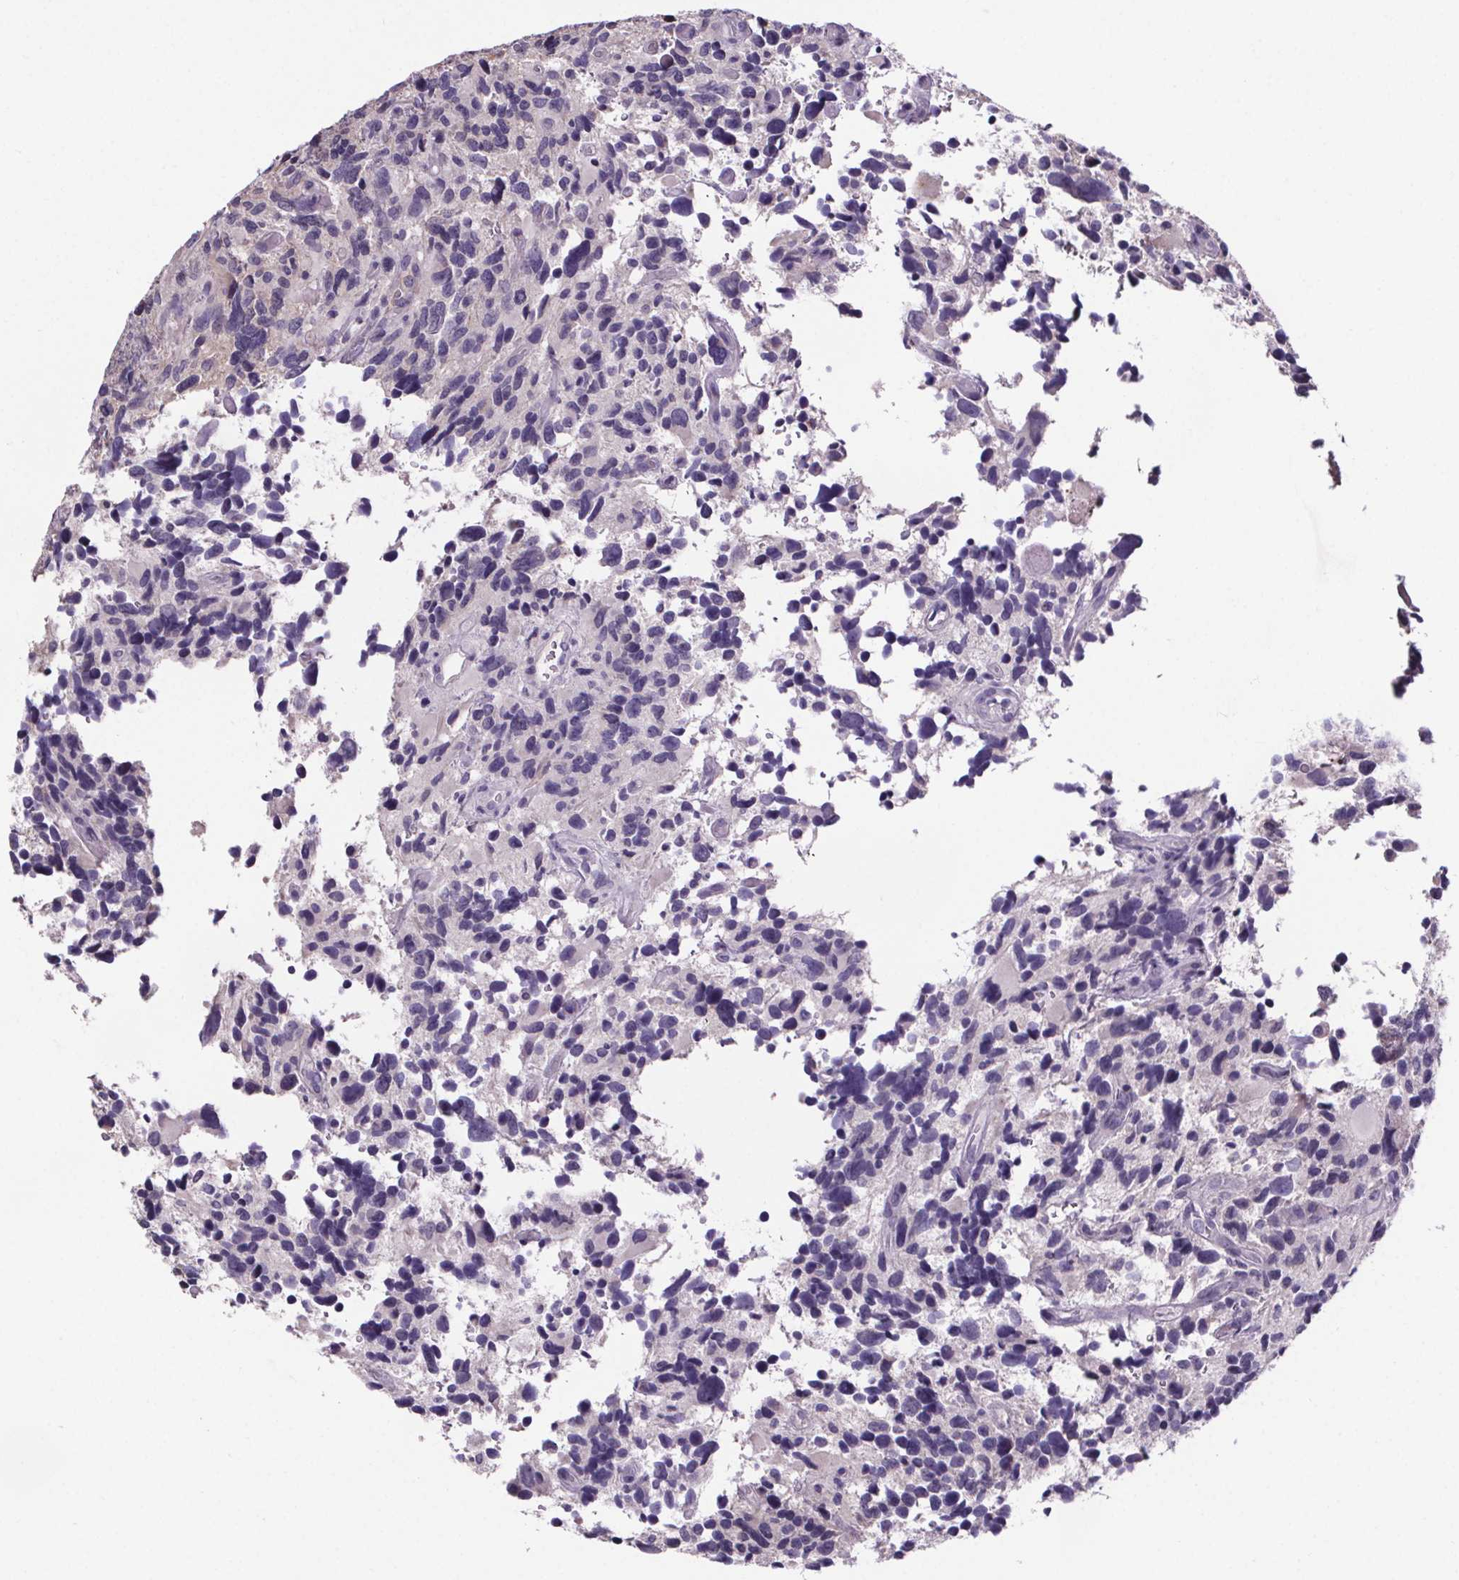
{"staining": {"intensity": "negative", "quantity": "none", "location": "none"}, "tissue": "glioma", "cell_type": "Tumor cells", "image_type": "cancer", "snomed": [{"axis": "morphology", "description": "Glioma, malignant, High grade"}, {"axis": "topography", "description": "Brain"}], "caption": "Immunohistochemical staining of human glioma shows no significant staining in tumor cells.", "gene": "CUBN", "patient": {"sex": "male", "age": 46}}